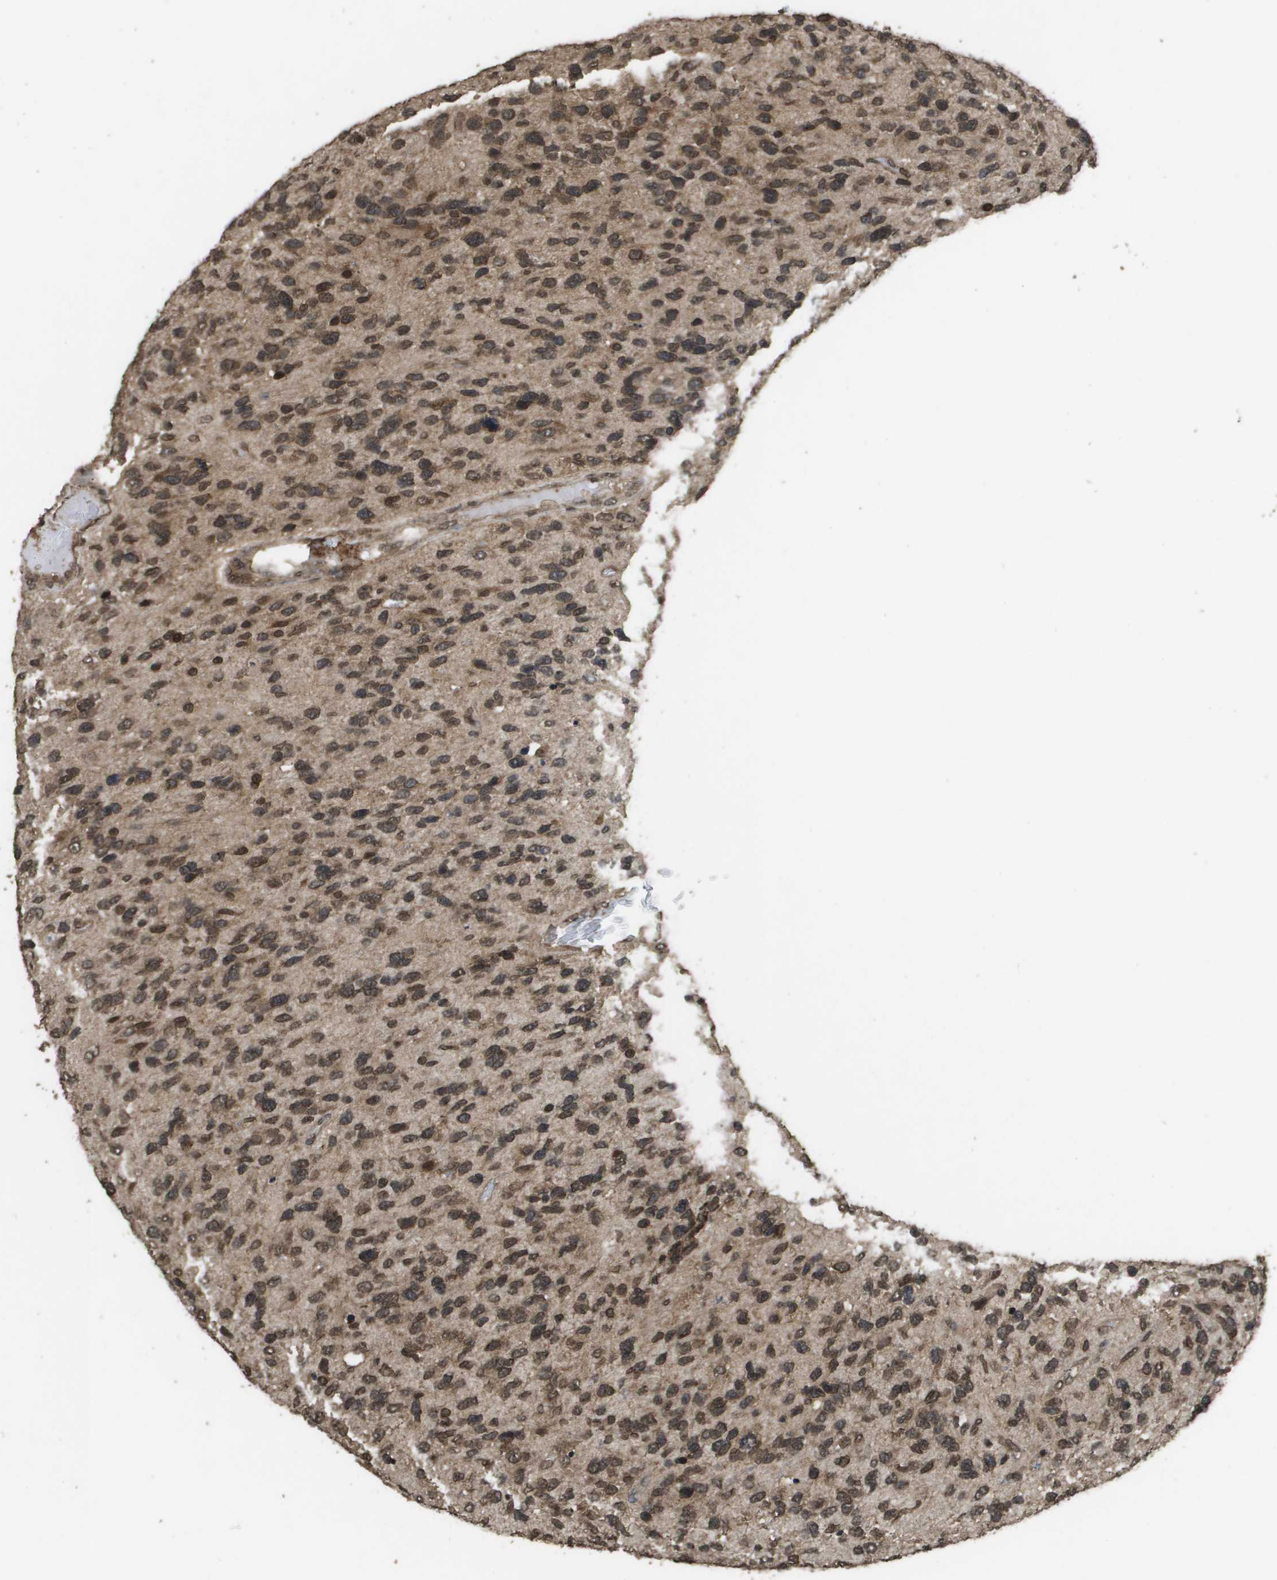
{"staining": {"intensity": "moderate", "quantity": ">75%", "location": "cytoplasmic/membranous,nuclear"}, "tissue": "glioma", "cell_type": "Tumor cells", "image_type": "cancer", "snomed": [{"axis": "morphology", "description": "Glioma, malignant, High grade"}, {"axis": "topography", "description": "Brain"}], "caption": "High-grade glioma (malignant) stained with a protein marker demonstrates moderate staining in tumor cells.", "gene": "AXIN2", "patient": {"sex": "female", "age": 58}}